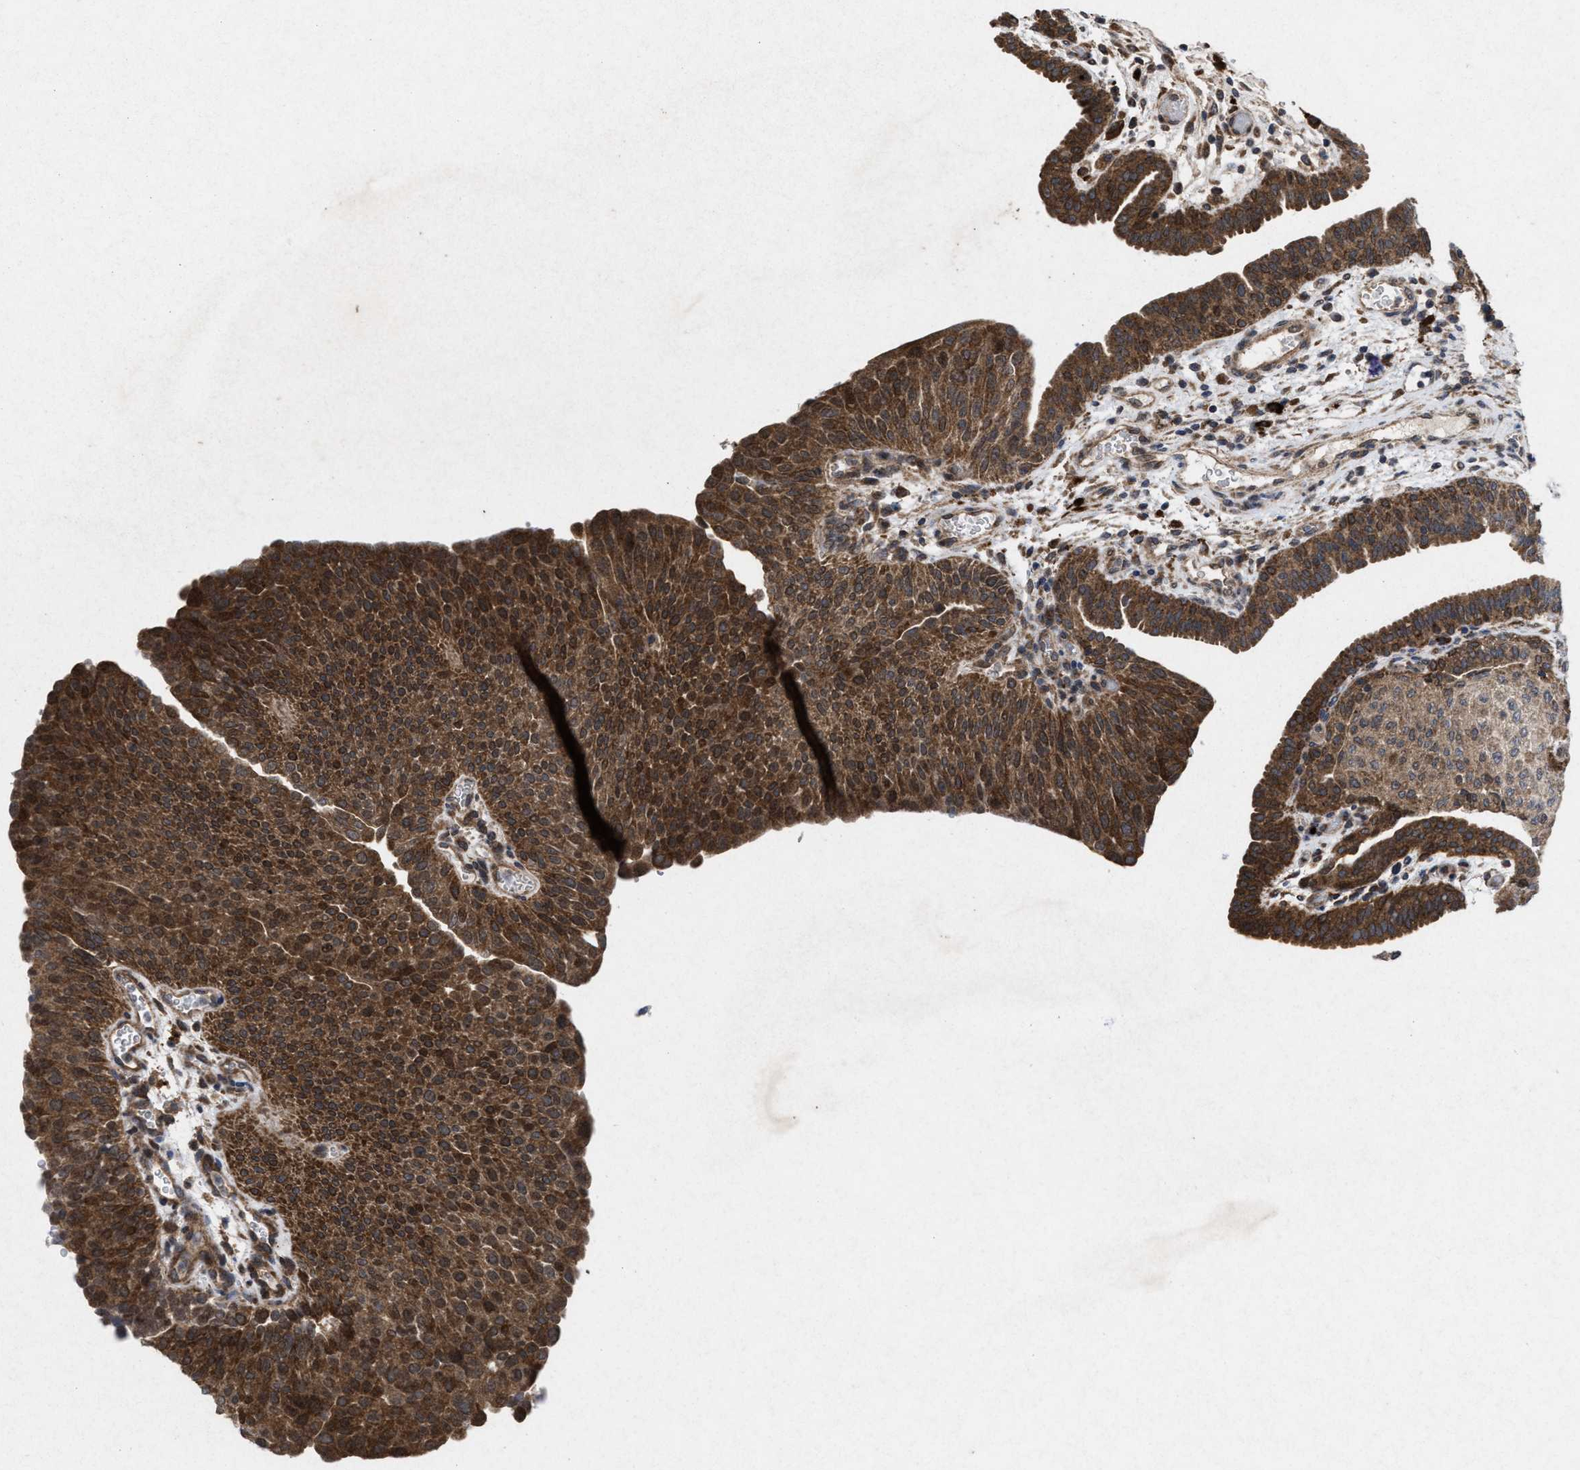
{"staining": {"intensity": "strong", "quantity": "25%-75%", "location": "cytoplasmic/membranous"}, "tissue": "urothelial cancer", "cell_type": "Tumor cells", "image_type": "cancer", "snomed": [{"axis": "morphology", "description": "Urothelial carcinoma, Low grade"}, {"axis": "morphology", "description": "Urothelial carcinoma, High grade"}, {"axis": "topography", "description": "Urinary bladder"}], "caption": "Immunohistochemical staining of human urothelial cancer demonstrates strong cytoplasmic/membranous protein positivity in about 25%-75% of tumor cells.", "gene": "MSI2", "patient": {"sex": "male", "age": 35}}